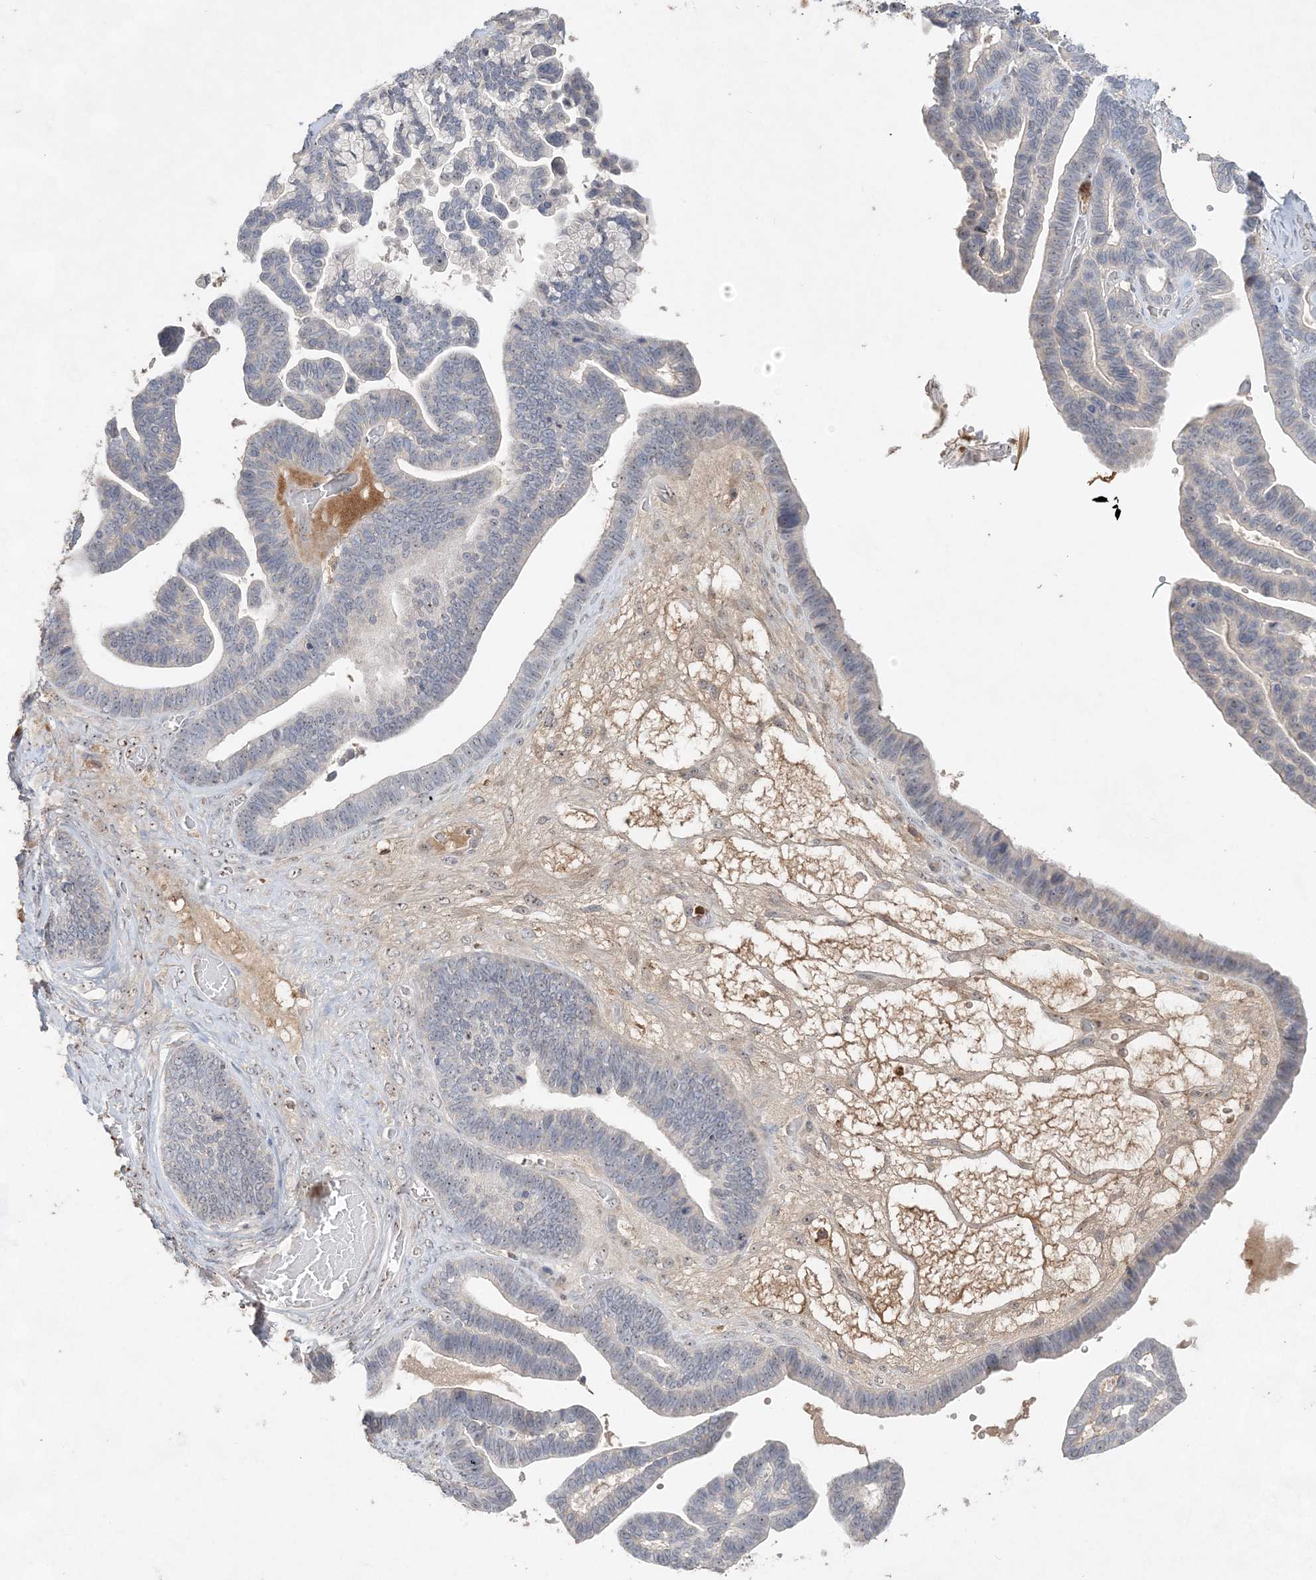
{"staining": {"intensity": "negative", "quantity": "none", "location": "none"}, "tissue": "ovarian cancer", "cell_type": "Tumor cells", "image_type": "cancer", "snomed": [{"axis": "morphology", "description": "Cystadenocarcinoma, serous, NOS"}, {"axis": "topography", "description": "Ovary"}], "caption": "Tumor cells show no significant positivity in ovarian cancer (serous cystadenocarcinoma).", "gene": "NOP16", "patient": {"sex": "female", "age": 56}}